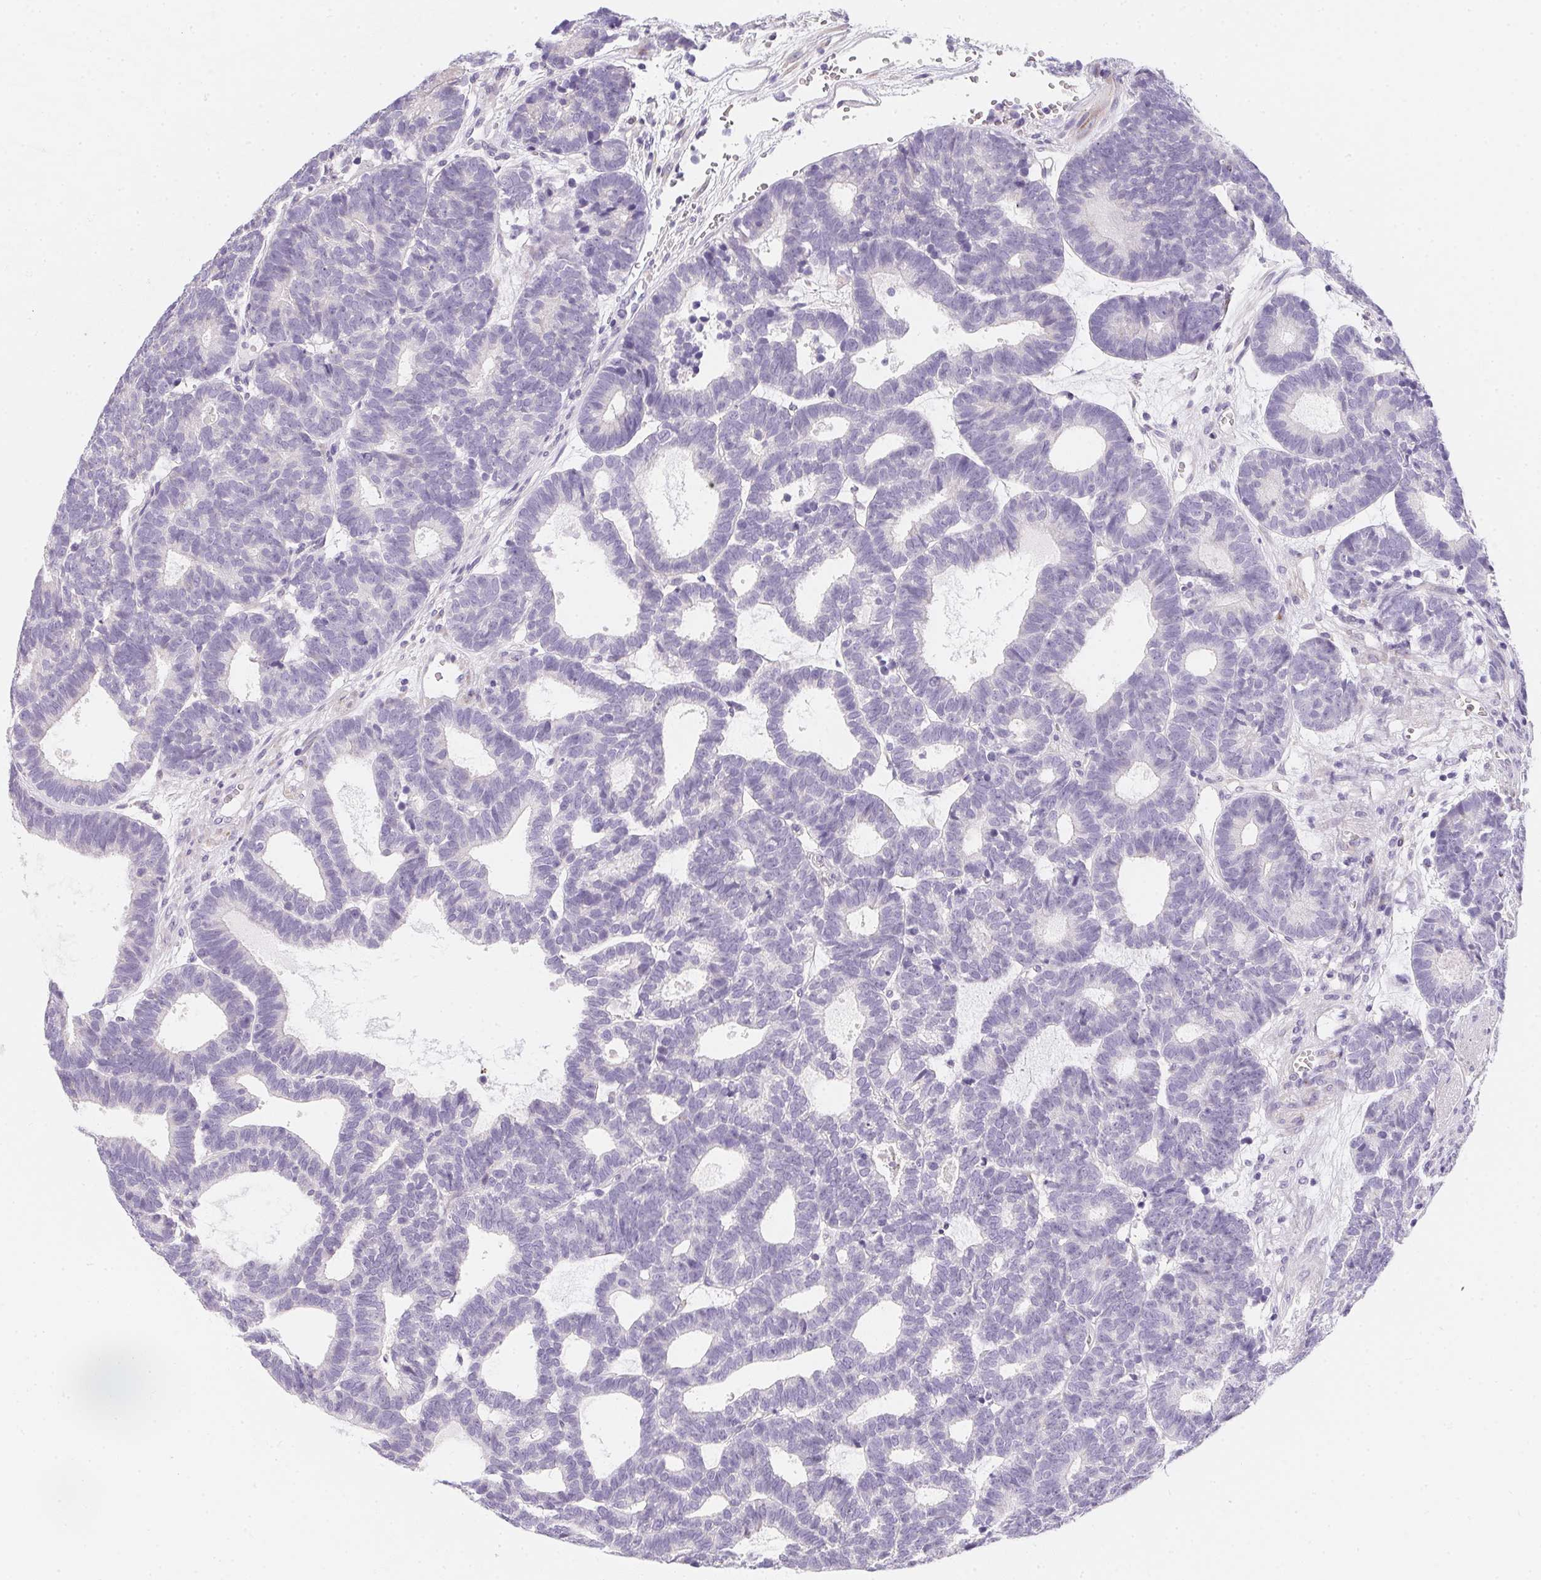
{"staining": {"intensity": "negative", "quantity": "none", "location": "none"}, "tissue": "head and neck cancer", "cell_type": "Tumor cells", "image_type": "cancer", "snomed": [{"axis": "morphology", "description": "Adenocarcinoma, NOS"}, {"axis": "topography", "description": "Head-Neck"}], "caption": "Immunohistochemical staining of head and neck cancer exhibits no significant expression in tumor cells.", "gene": "MAP1A", "patient": {"sex": "female", "age": 81}}